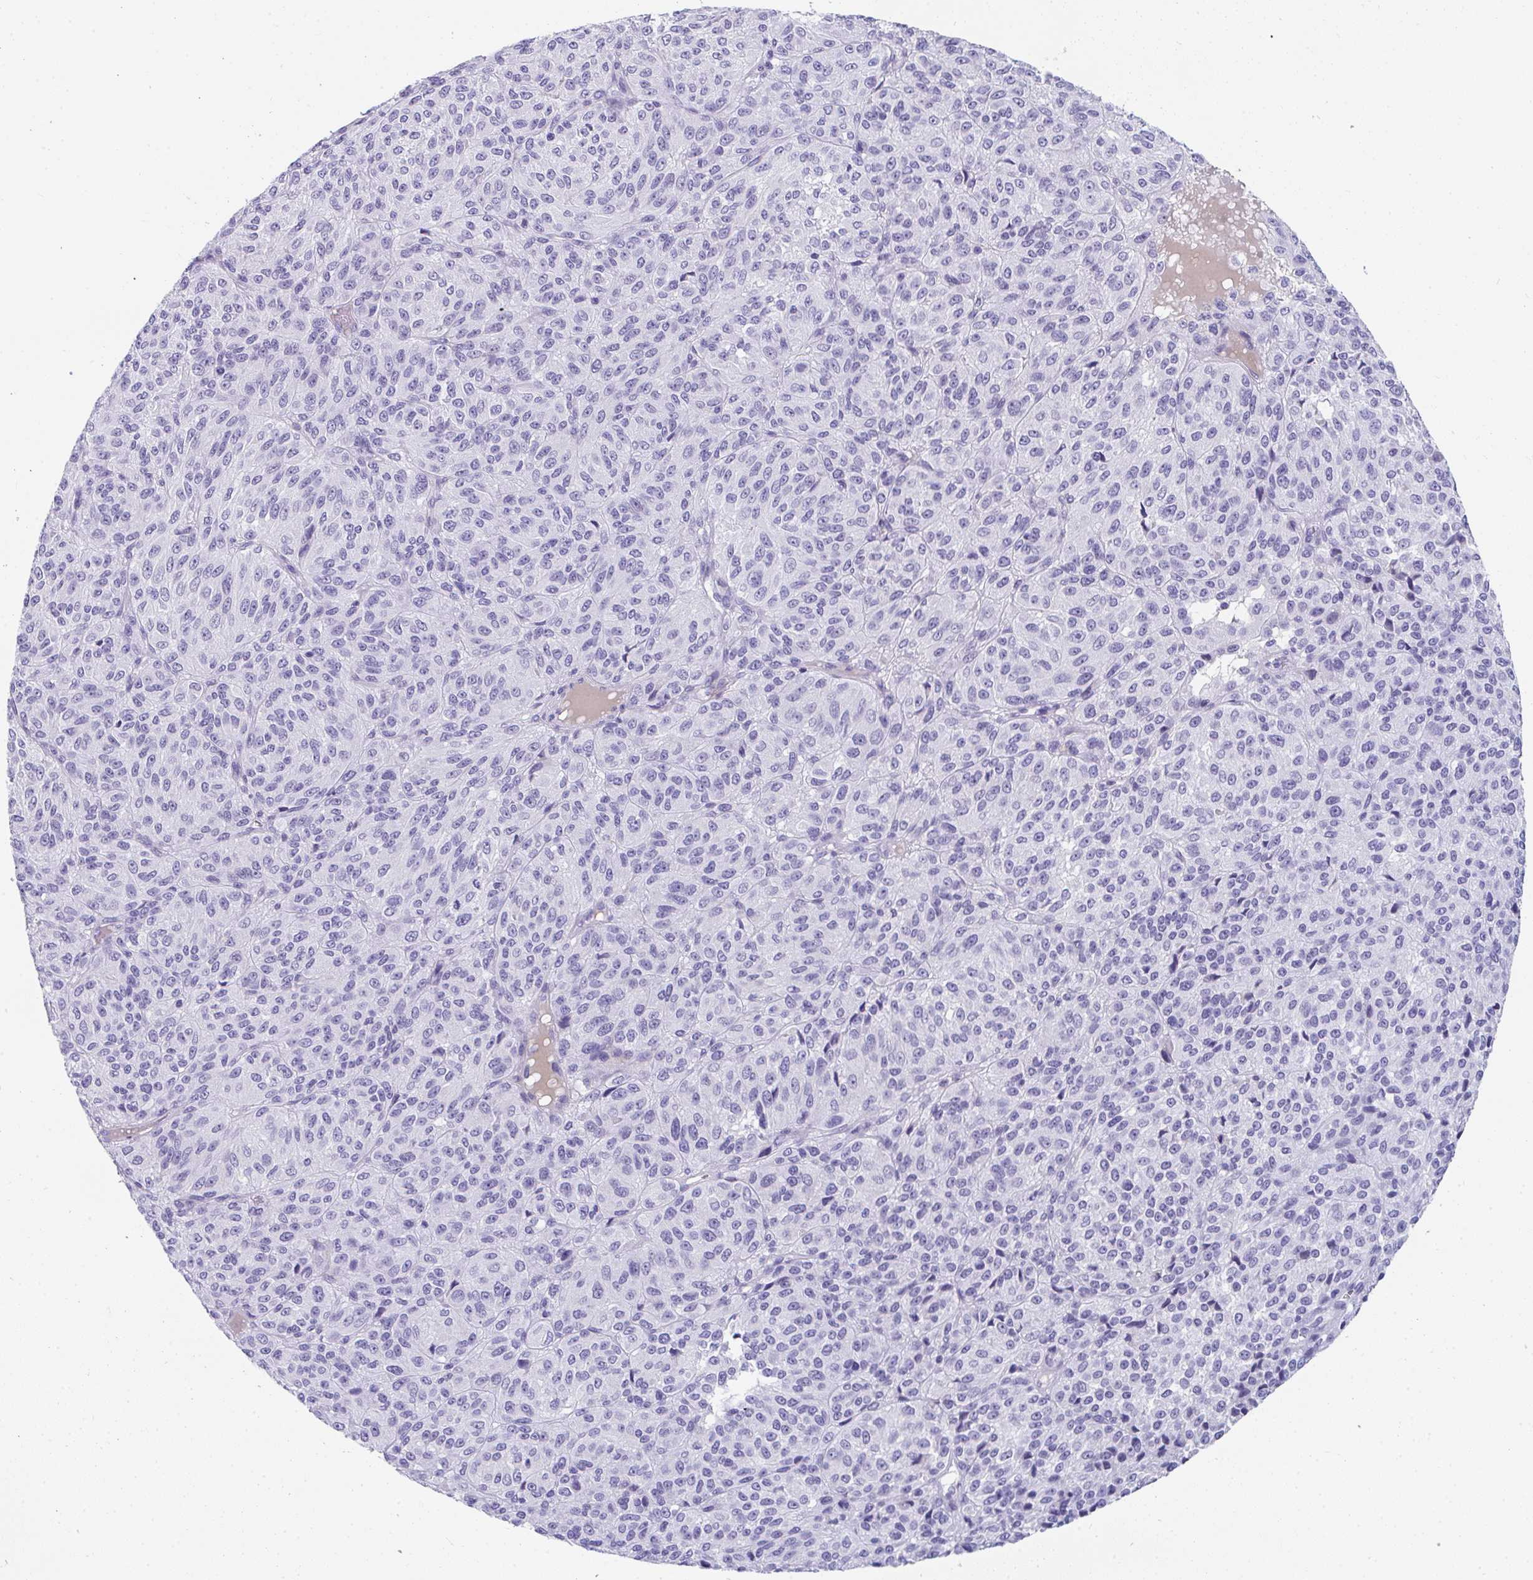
{"staining": {"intensity": "negative", "quantity": "none", "location": "none"}, "tissue": "melanoma", "cell_type": "Tumor cells", "image_type": "cancer", "snomed": [{"axis": "morphology", "description": "Malignant melanoma, Metastatic site"}, {"axis": "topography", "description": "Brain"}], "caption": "Immunohistochemical staining of malignant melanoma (metastatic site) exhibits no significant expression in tumor cells.", "gene": "TTC30B", "patient": {"sex": "female", "age": 56}}